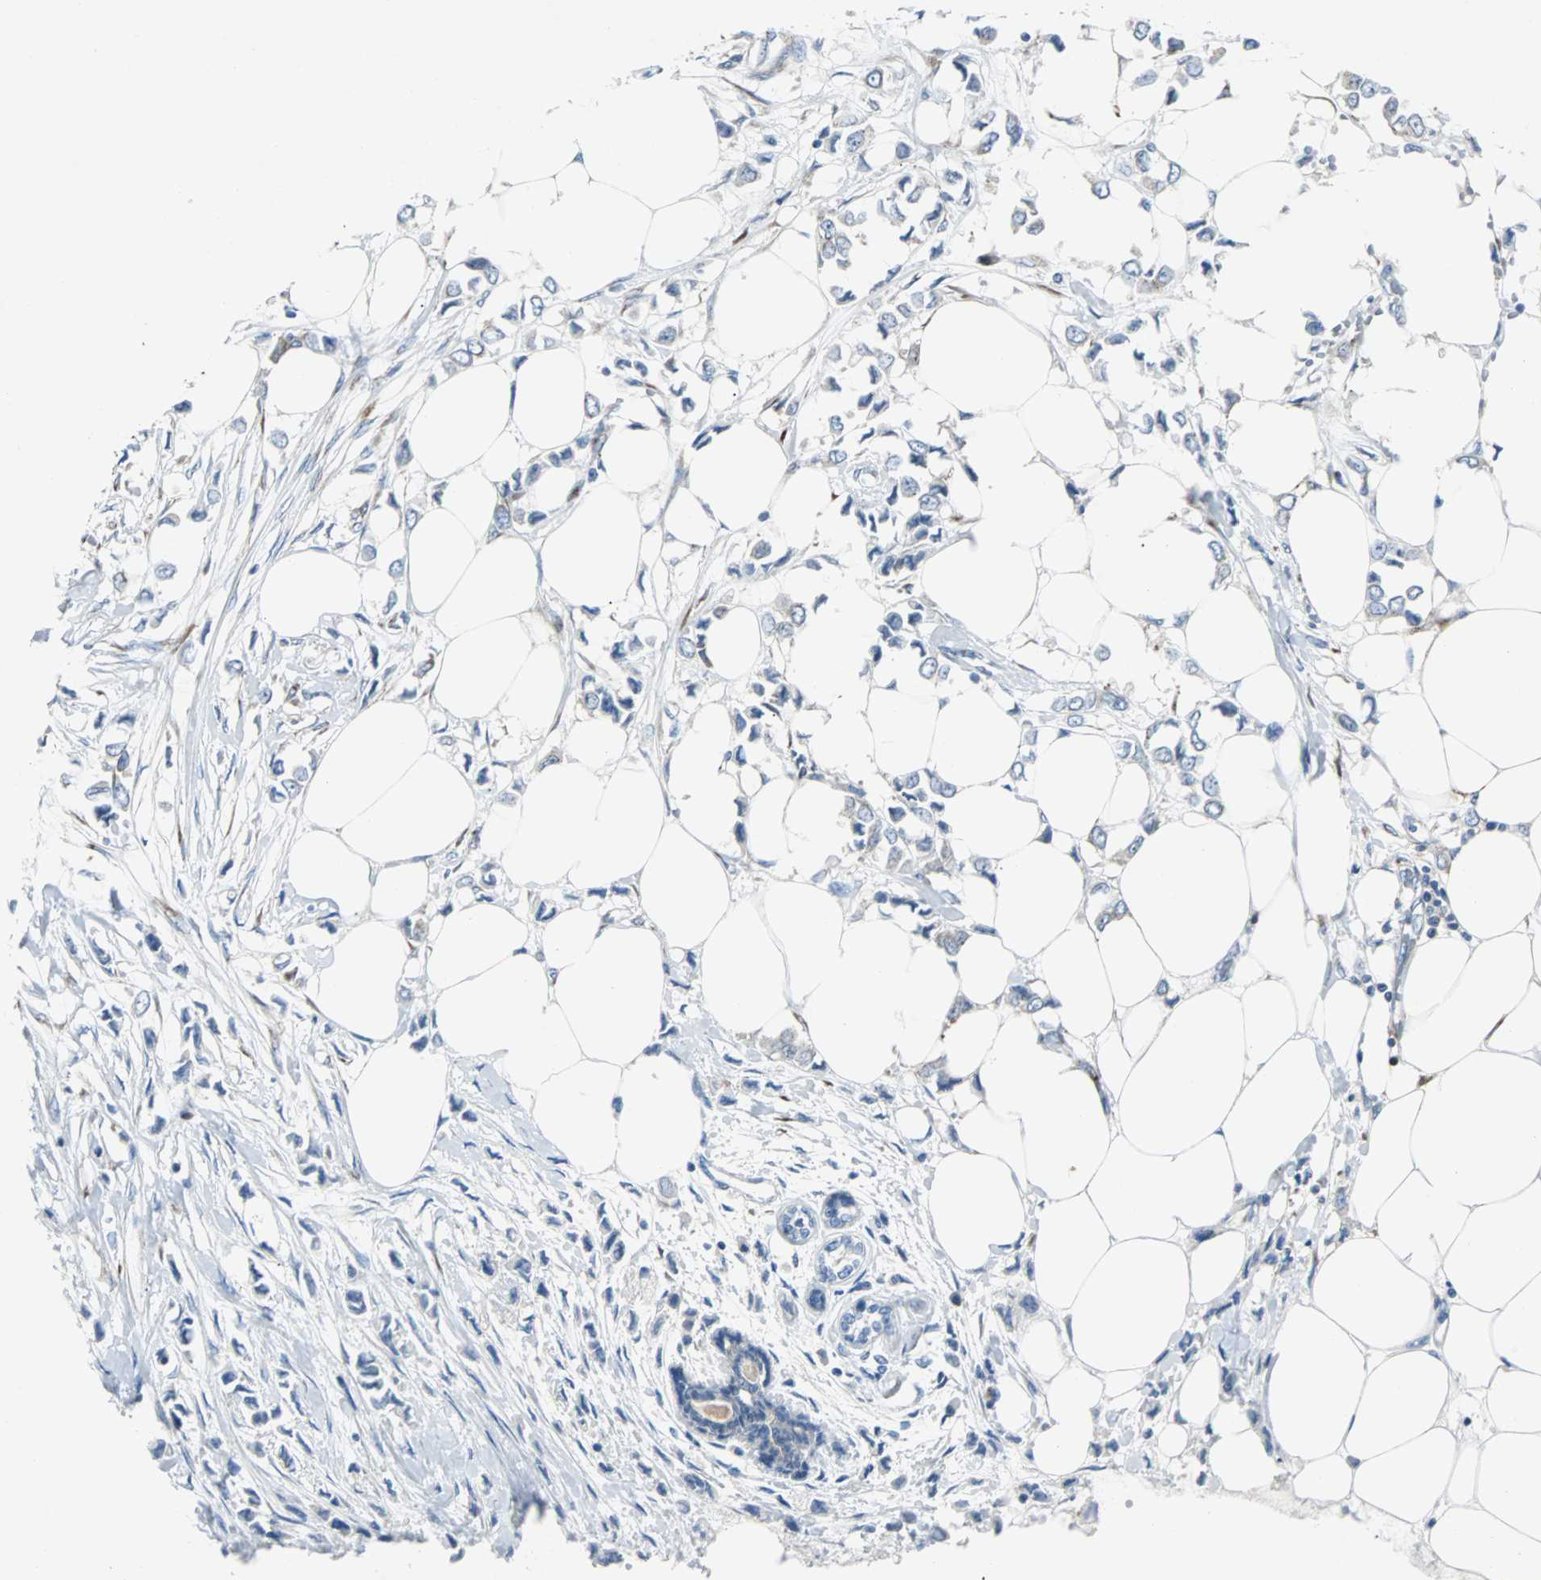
{"staining": {"intensity": "moderate", "quantity": "<25%", "location": "cytoplasmic/membranous"}, "tissue": "breast cancer", "cell_type": "Tumor cells", "image_type": "cancer", "snomed": [{"axis": "morphology", "description": "Lobular carcinoma"}, {"axis": "topography", "description": "Breast"}], "caption": "The histopathology image reveals a brown stain indicating the presence of a protein in the cytoplasmic/membranous of tumor cells in breast cancer (lobular carcinoma).", "gene": "BBC3", "patient": {"sex": "female", "age": 51}}